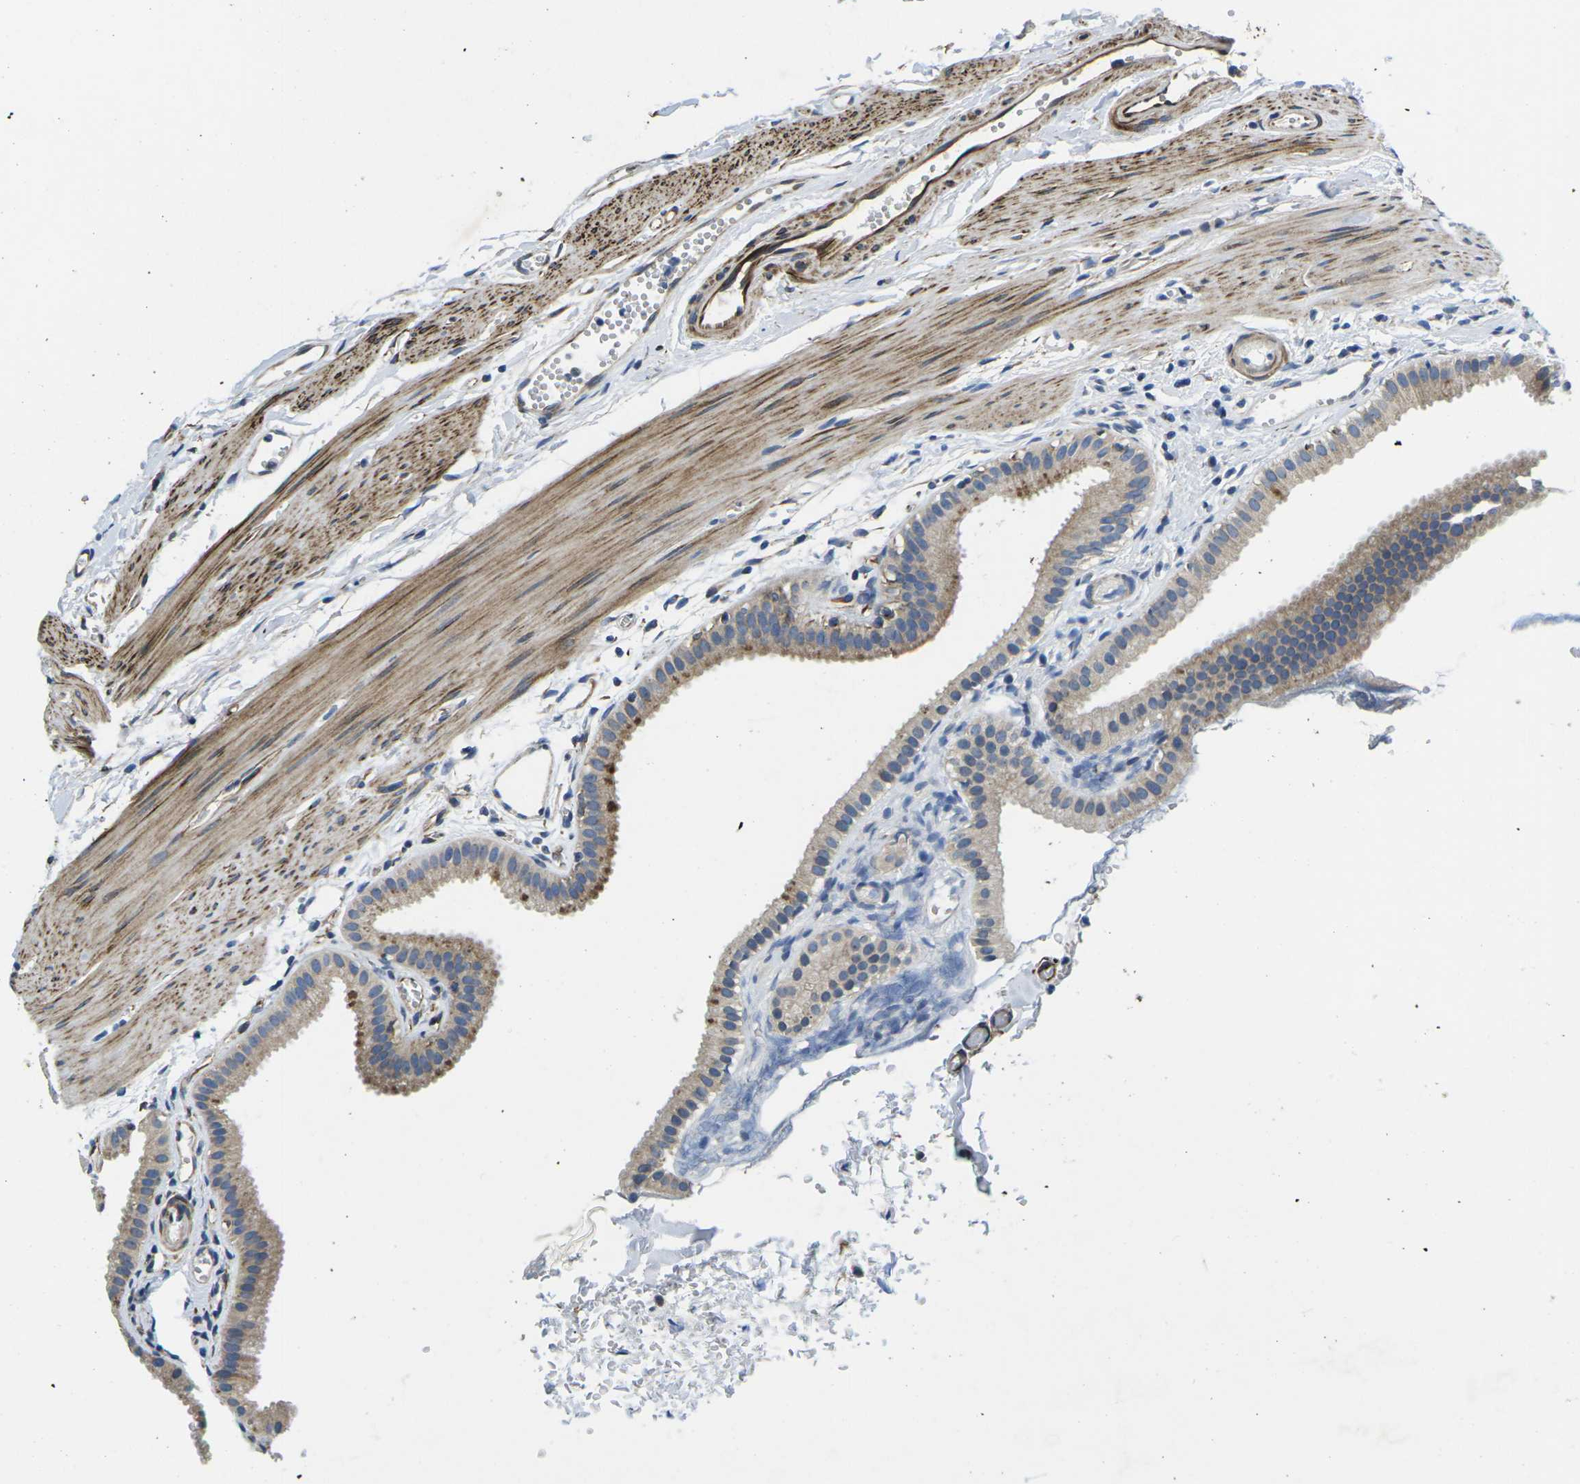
{"staining": {"intensity": "weak", "quantity": ">75%", "location": "cytoplasmic/membranous"}, "tissue": "gallbladder", "cell_type": "Glandular cells", "image_type": "normal", "snomed": [{"axis": "morphology", "description": "Normal tissue, NOS"}, {"axis": "topography", "description": "Gallbladder"}], "caption": "The photomicrograph demonstrates immunohistochemical staining of benign gallbladder. There is weak cytoplasmic/membranous expression is identified in about >75% of glandular cells.", "gene": "TMEFF2", "patient": {"sex": "female", "age": 64}}